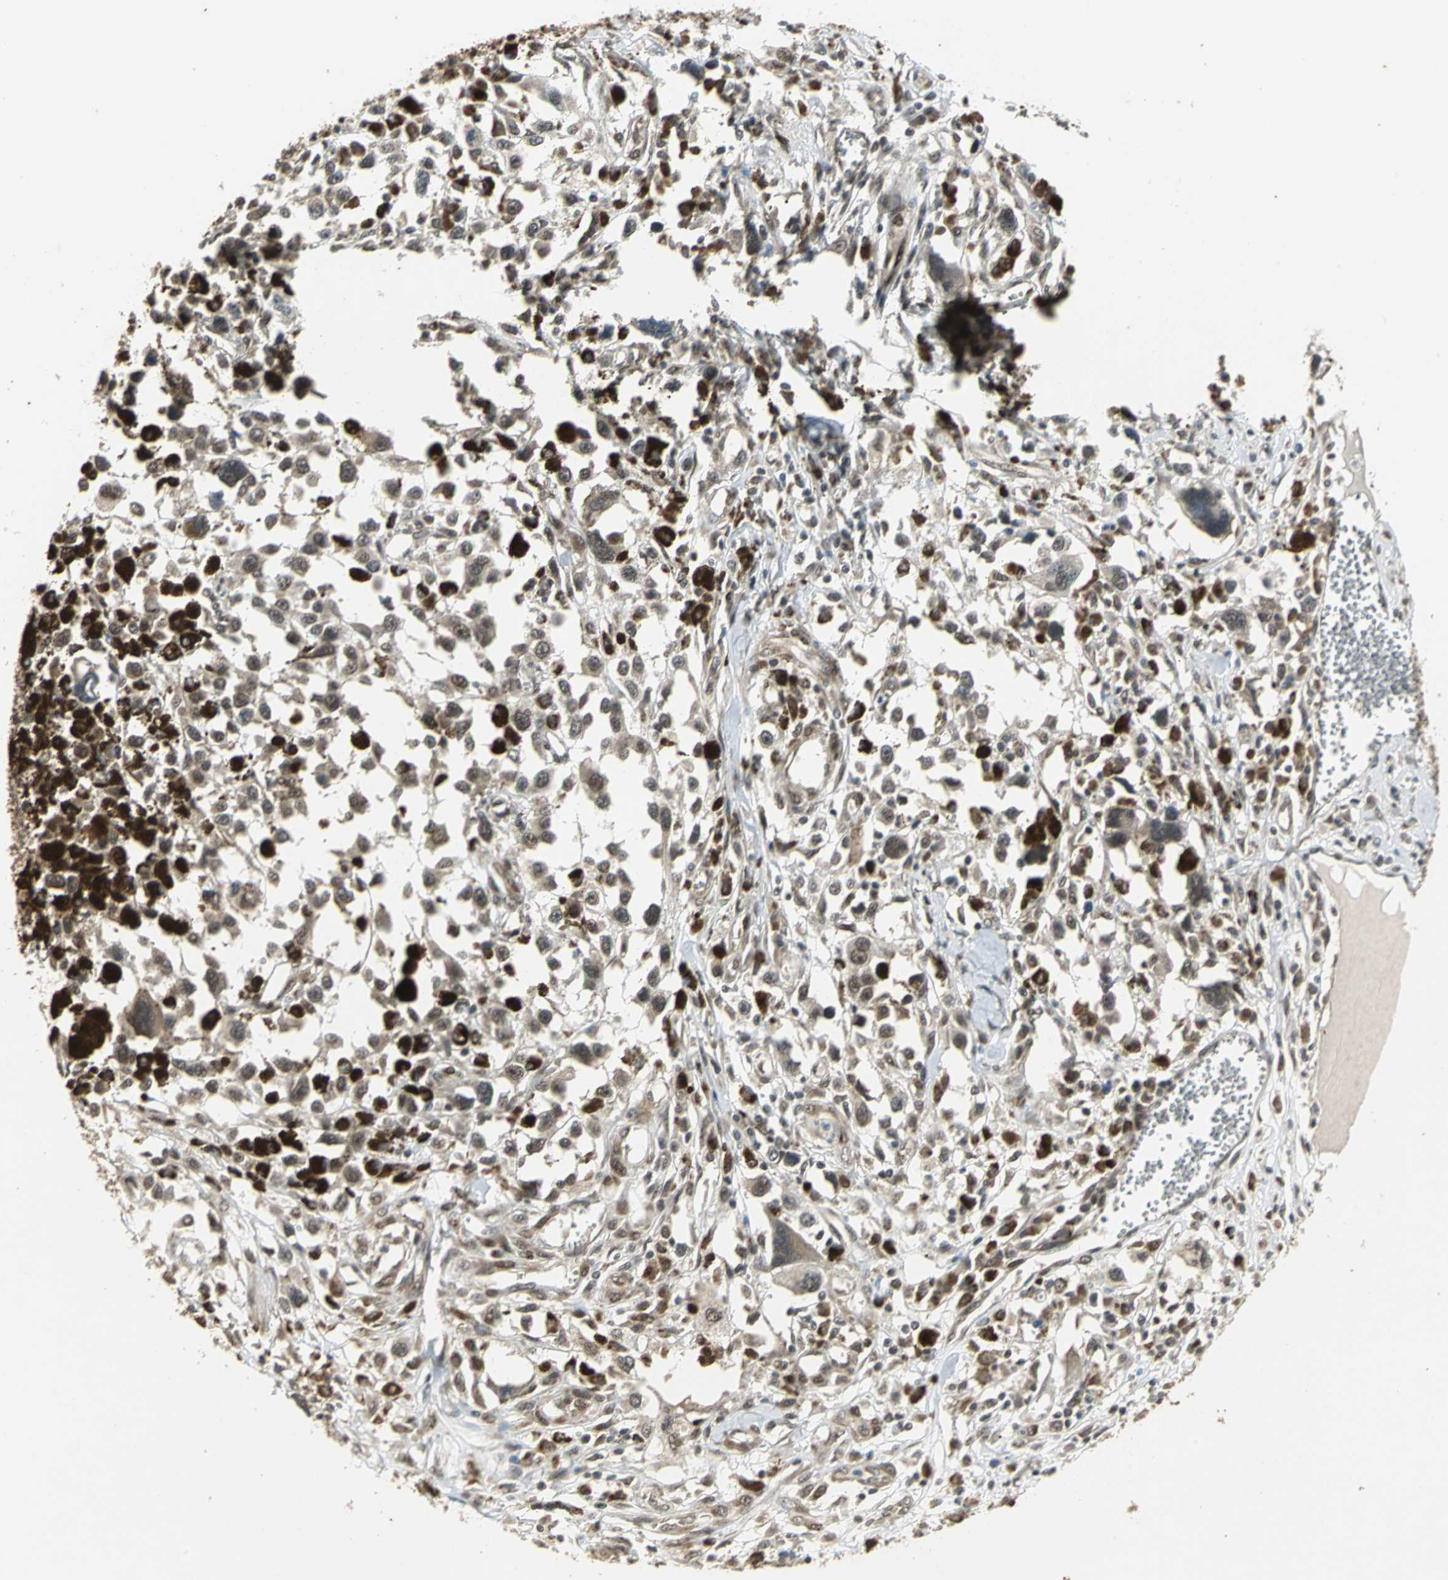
{"staining": {"intensity": "moderate", "quantity": "25%-75%", "location": "cytoplasmic/membranous"}, "tissue": "melanoma", "cell_type": "Tumor cells", "image_type": "cancer", "snomed": [{"axis": "morphology", "description": "Malignant melanoma, Metastatic site"}, {"axis": "topography", "description": "Lymph node"}], "caption": "This image exhibits melanoma stained with immunohistochemistry to label a protein in brown. The cytoplasmic/membranous of tumor cells show moderate positivity for the protein. Nuclei are counter-stained blue.", "gene": "NOTCH3", "patient": {"sex": "male", "age": 59}}